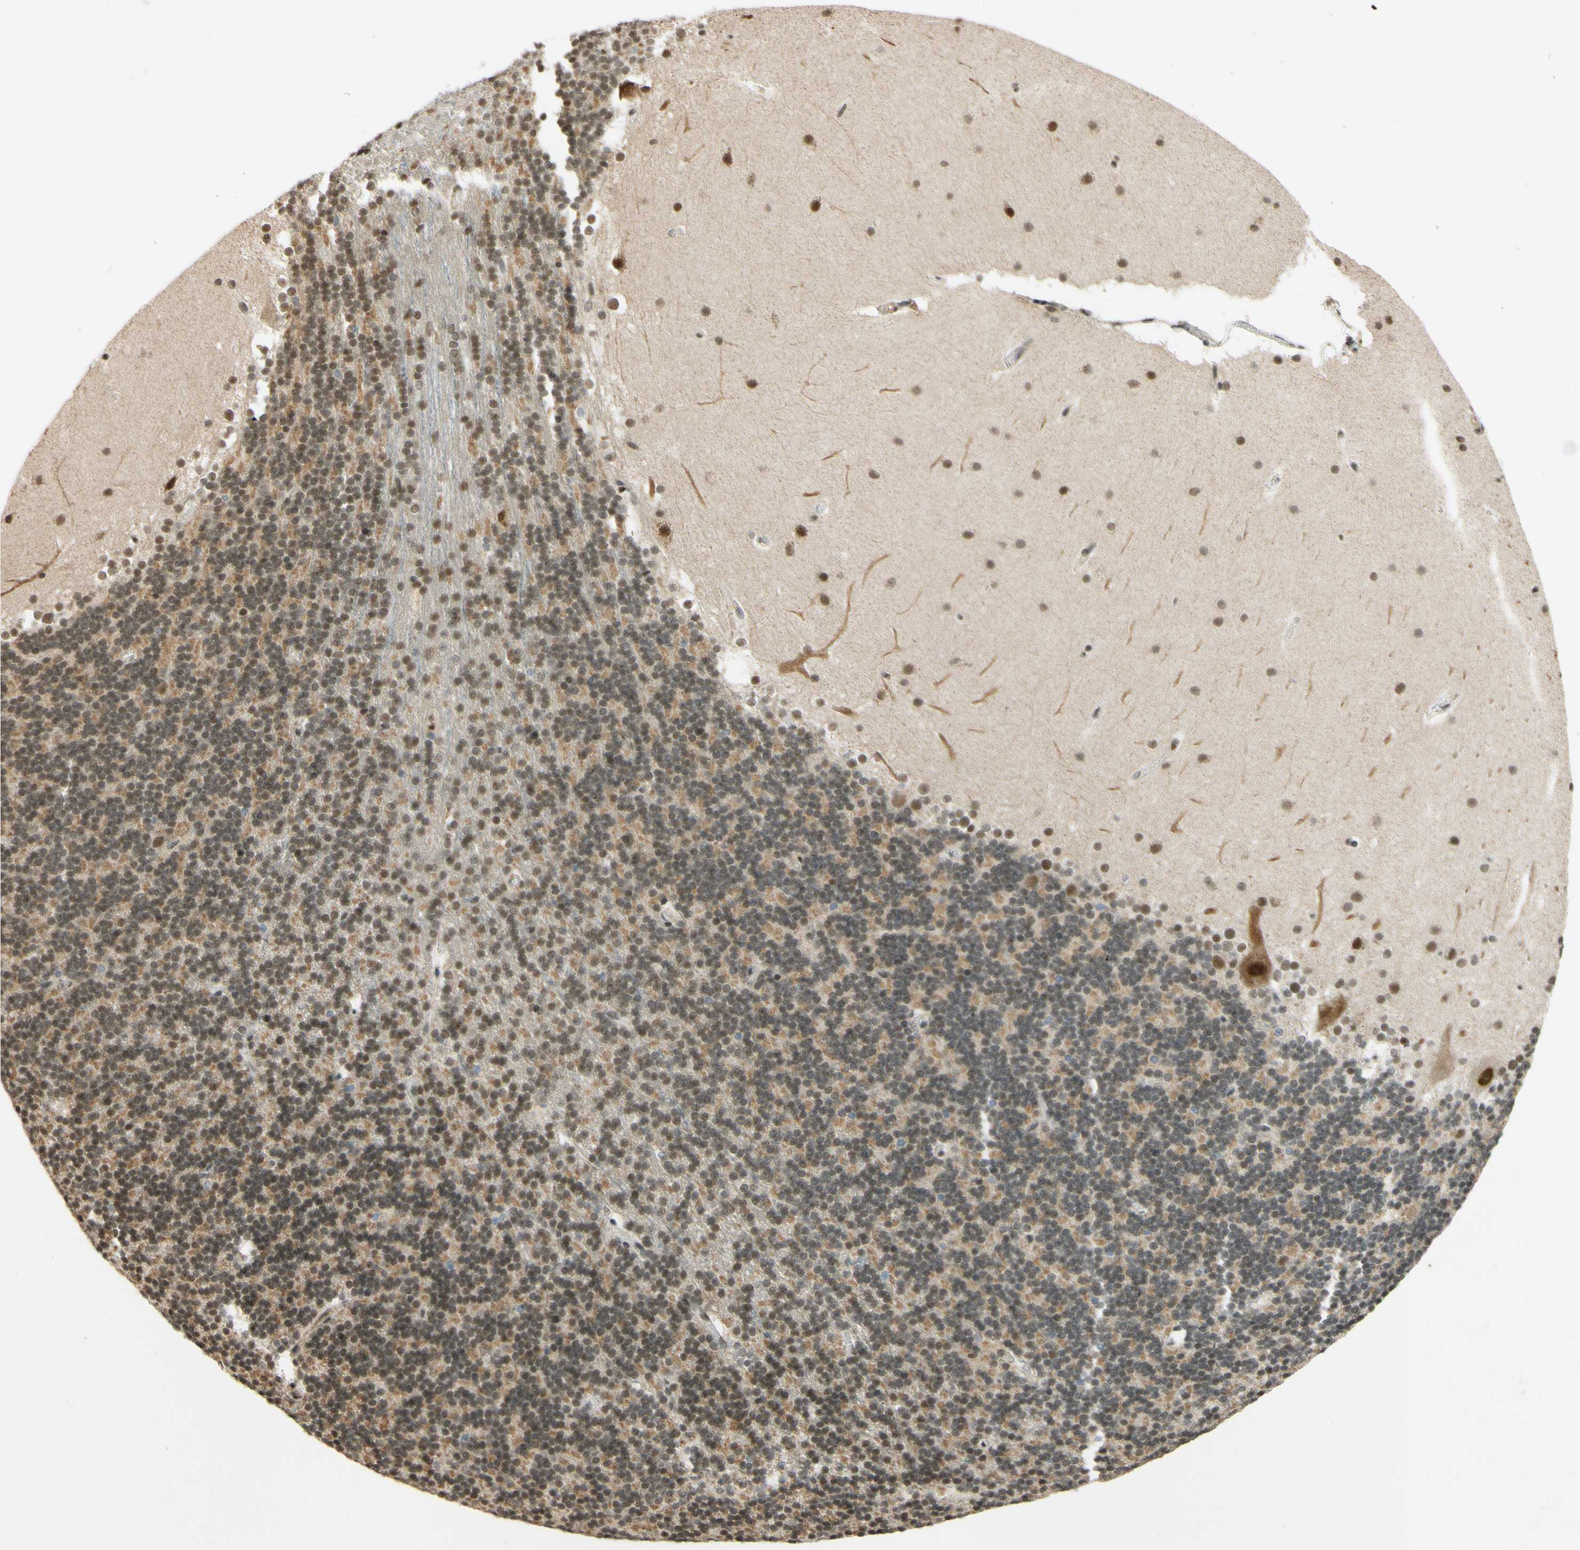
{"staining": {"intensity": "moderate", "quantity": ">75%", "location": "nuclear"}, "tissue": "cerebellum", "cell_type": "Cells in granular layer", "image_type": "normal", "snomed": [{"axis": "morphology", "description": "Normal tissue, NOS"}, {"axis": "topography", "description": "Cerebellum"}], "caption": "A brown stain shows moderate nuclear expression of a protein in cells in granular layer of unremarkable human cerebellum.", "gene": "SMARCB1", "patient": {"sex": "female", "age": 19}}